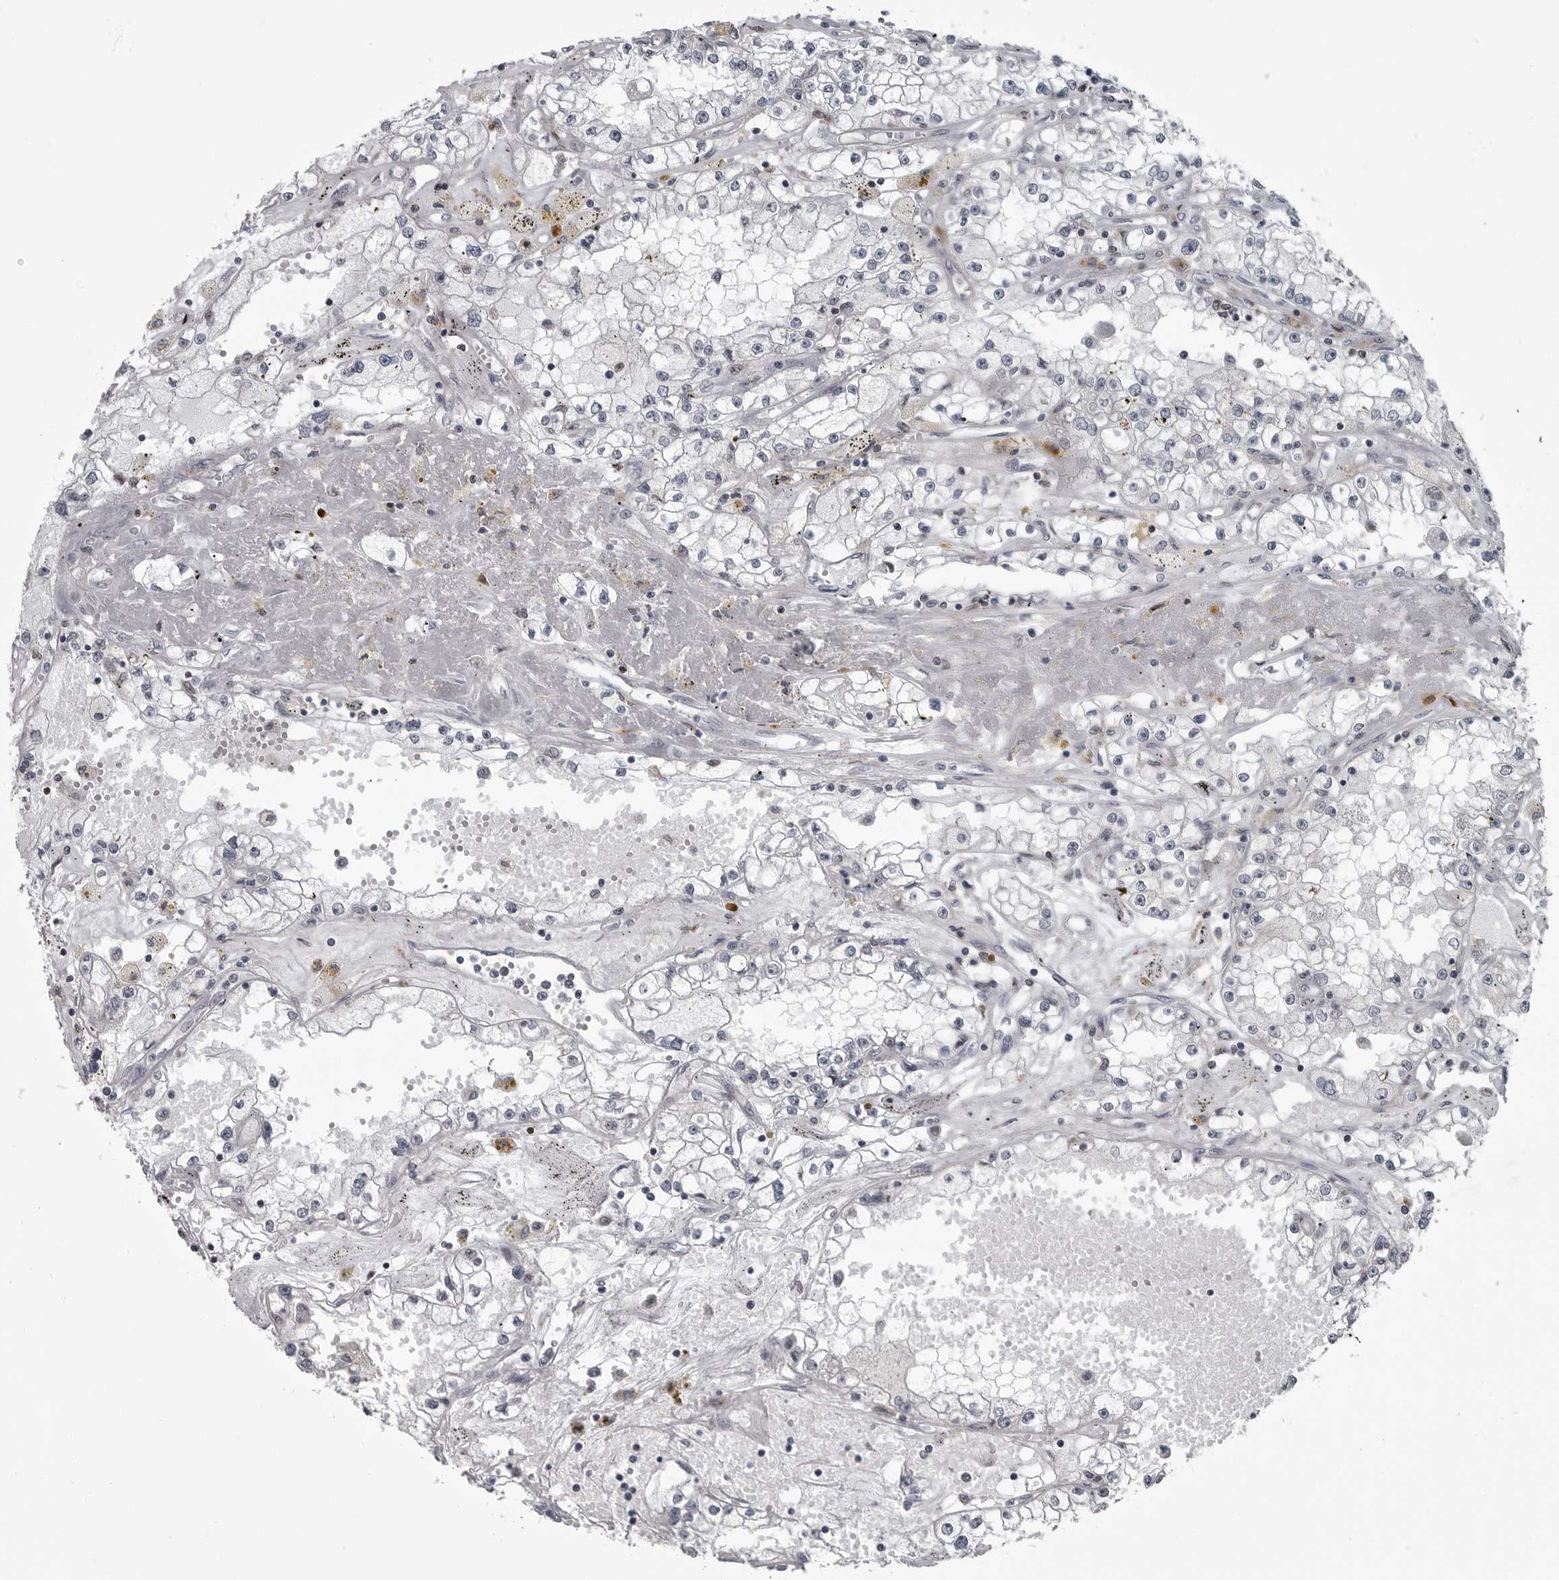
{"staining": {"intensity": "negative", "quantity": "none", "location": "none"}, "tissue": "renal cancer", "cell_type": "Tumor cells", "image_type": "cancer", "snomed": [{"axis": "morphology", "description": "Adenocarcinoma, NOS"}, {"axis": "topography", "description": "Kidney"}], "caption": "Human adenocarcinoma (renal) stained for a protein using immunohistochemistry (IHC) demonstrates no expression in tumor cells.", "gene": "LYSMD1", "patient": {"sex": "male", "age": 56}}